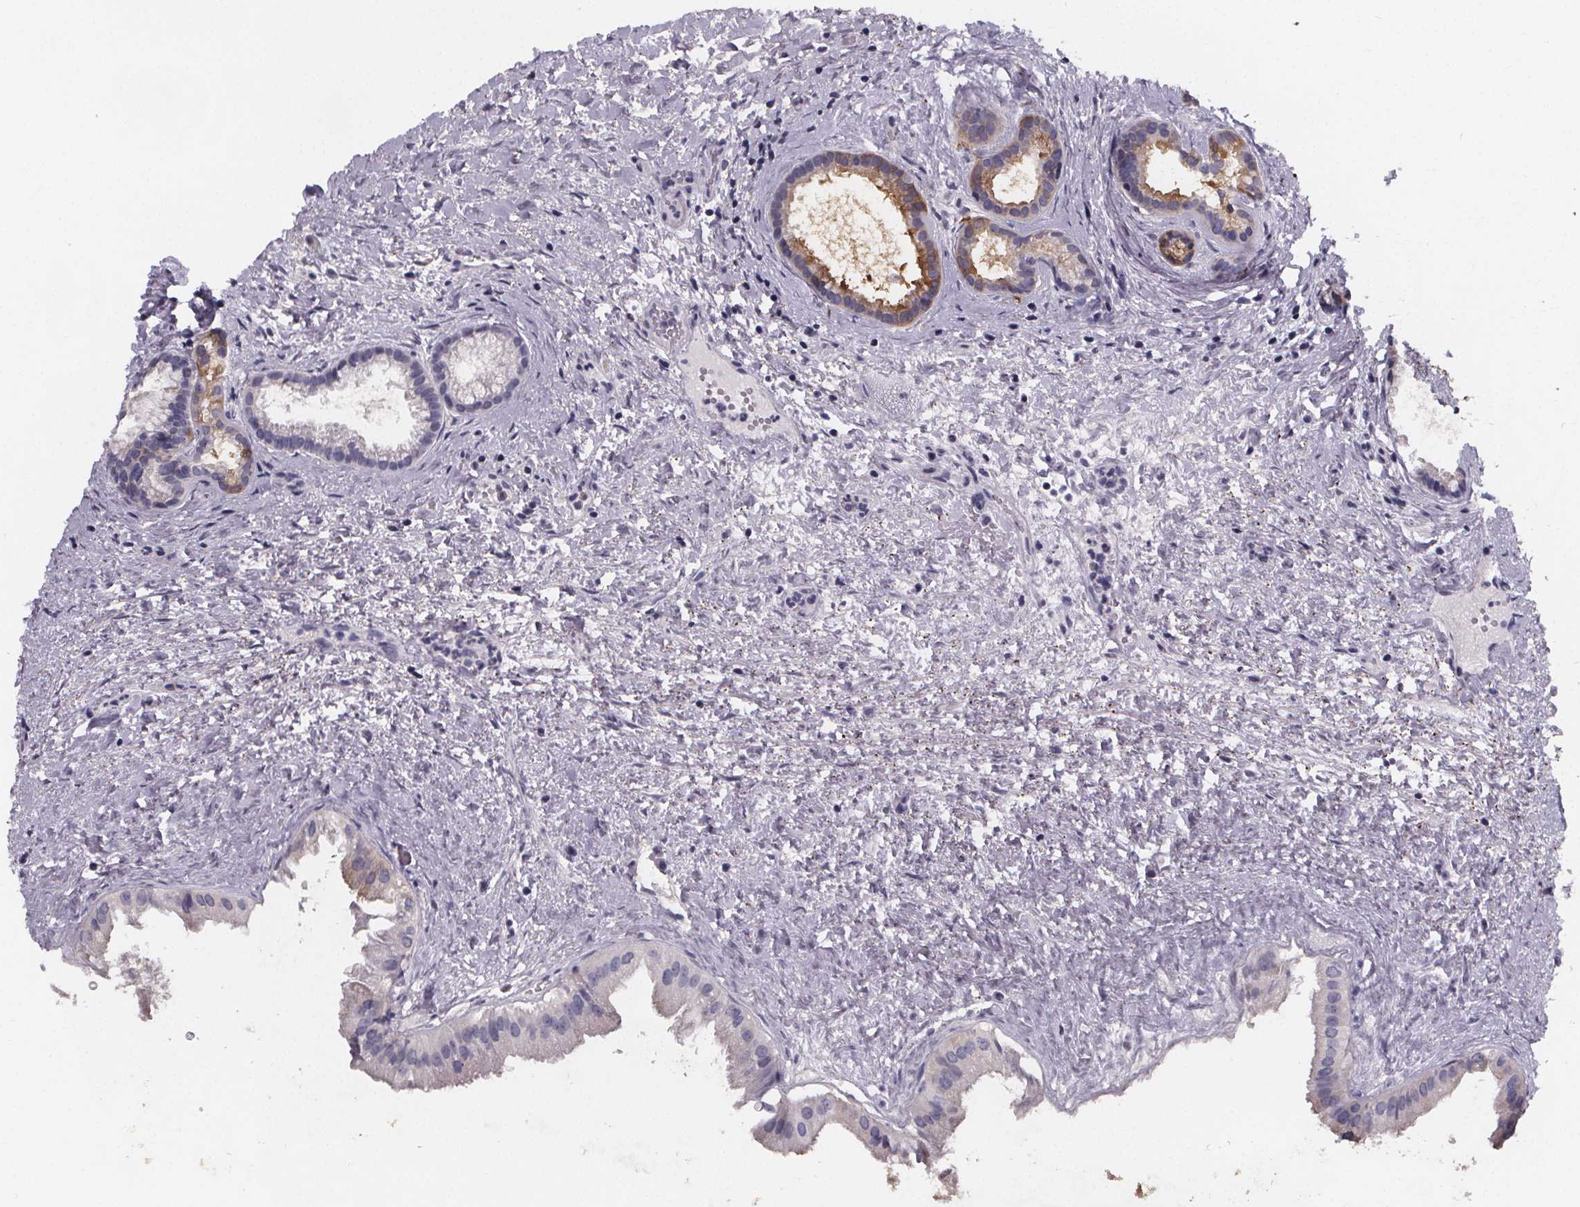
{"staining": {"intensity": "moderate", "quantity": "25%-75%", "location": "cytoplasmic/membranous"}, "tissue": "gallbladder", "cell_type": "Glandular cells", "image_type": "normal", "snomed": [{"axis": "morphology", "description": "Normal tissue, NOS"}, {"axis": "topography", "description": "Gallbladder"}], "caption": "The photomicrograph displays staining of benign gallbladder, revealing moderate cytoplasmic/membranous protein expression (brown color) within glandular cells. Immunohistochemistry stains the protein of interest in brown and the nuclei are stained blue.", "gene": "PAH", "patient": {"sex": "male", "age": 70}}